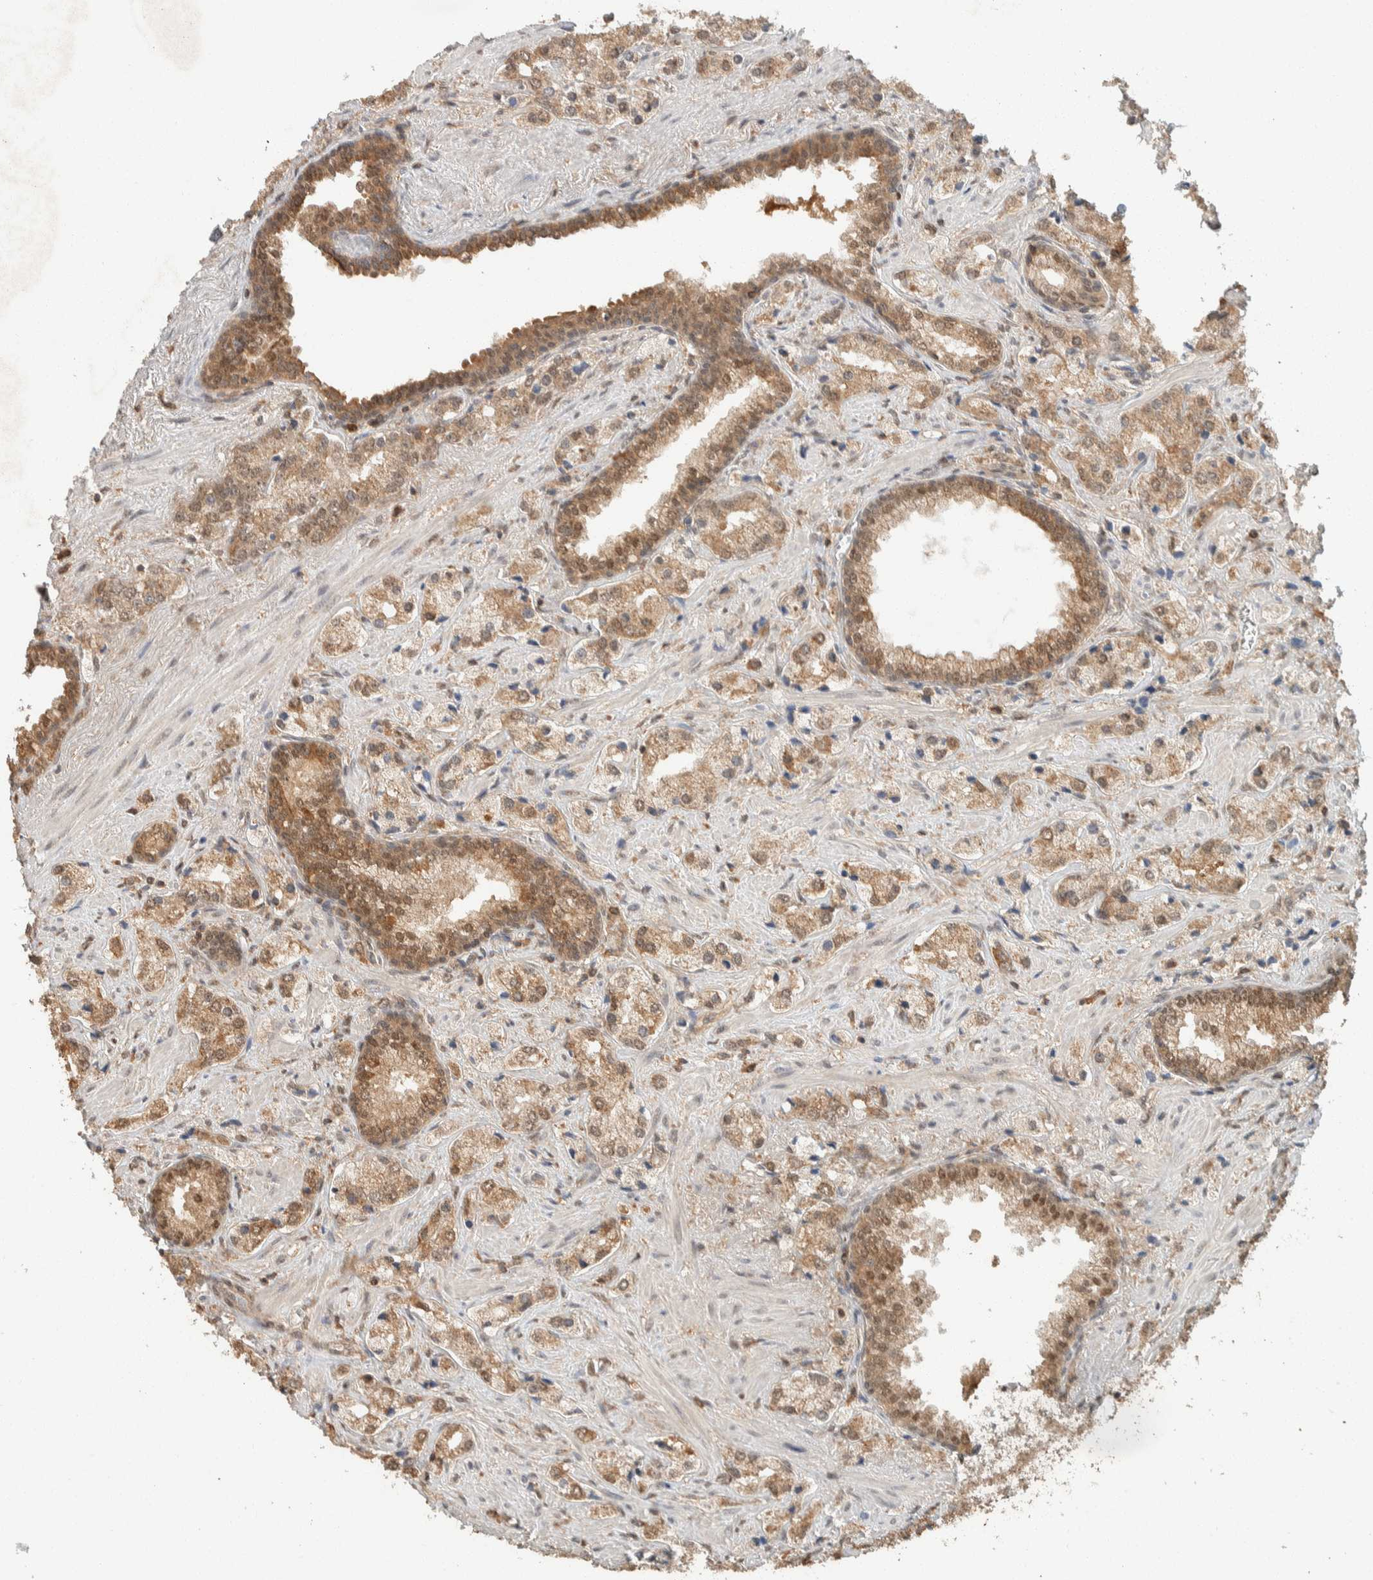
{"staining": {"intensity": "moderate", "quantity": ">75%", "location": "cytoplasmic/membranous,nuclear"}, "tissue": "prostate cancer", "cell_type": "Tumor cells", "image_type": "cancer", "snomed": [{"axis": "morphology", "description": "Adenocarcinoma, High grade"}, {"axis": "topography", "description": "Prostate"}], "caption": "A photomicrograph showing moderate cytoplasmic/membranous and nuclear expression in about >75% of tumor cells in prostate cancer, as visualized by brown immunohistochemical staining.", "gene": "ZNF567", "patient": {"sex": "male", "age": 66}}